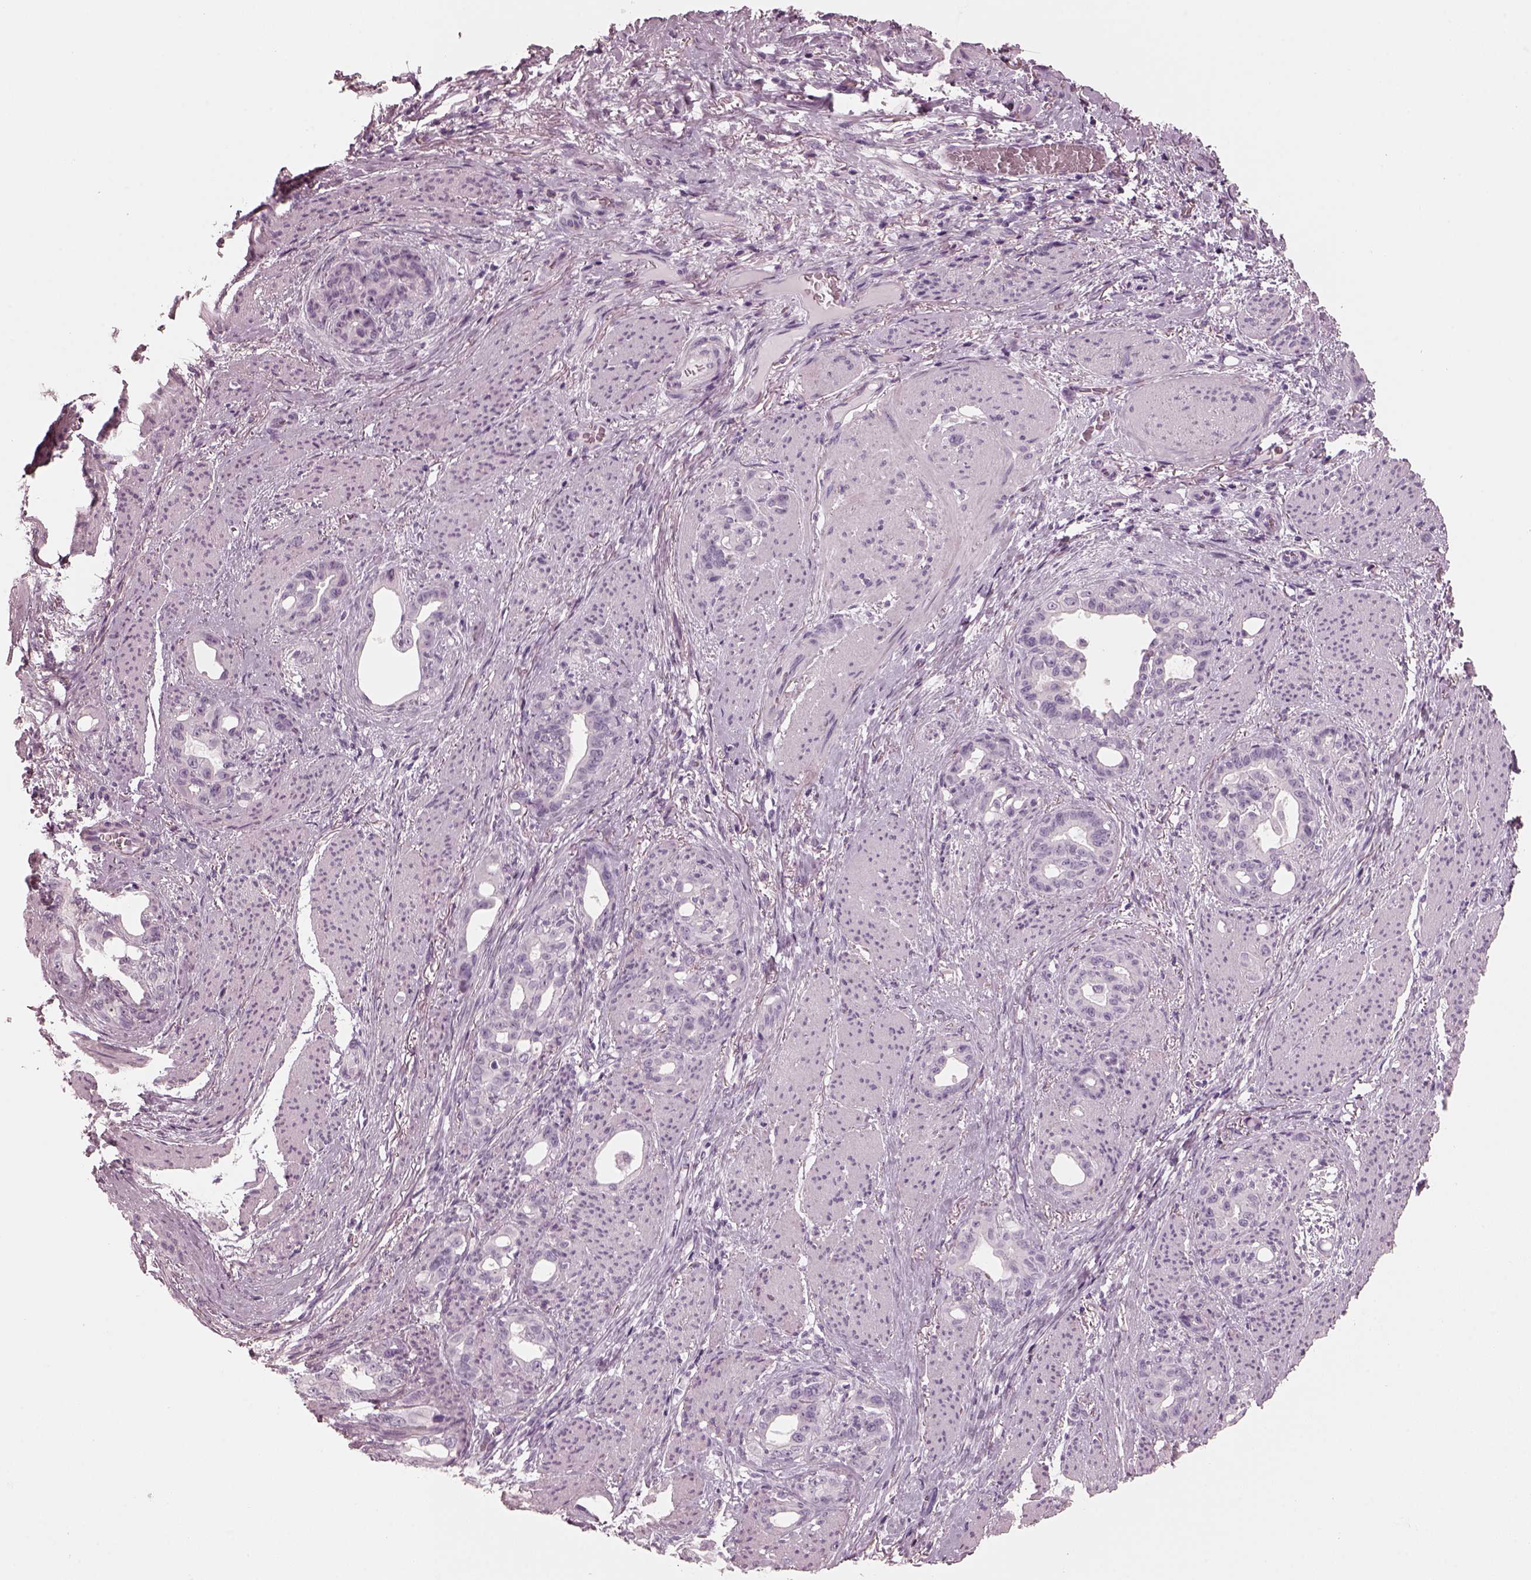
{"staining": {"intensity": "negative", "quantity": "none", "location": "none"}, "tissue": "stomach cancer", "cell_type": "Tumor cells", "image_type": "cancer", "snomed": [{"axis": "morphology", "description": "Normal tissue, NOS"}, {"axis": "morphology", "description": "Adenocarcinoma, NOS"}, {"axis": "topography", "description": "Esophagus"}, {"axis": "topography", "description": "Stomach, upper"}], "caption": "High magnification brightfield microscopy of stomach adenocarcinoma stained with DAB (3,3'-diaminobenzidine) (brown) and counterstained with hematoxylin (blue): tumor cells show no significant expression. (Brightfield microscopy of DAB (3,3'-diaminobenzidine) IHC at high magnification).", "gene": "RCVRN", "patient": {"sex": "male", "age": 62}}